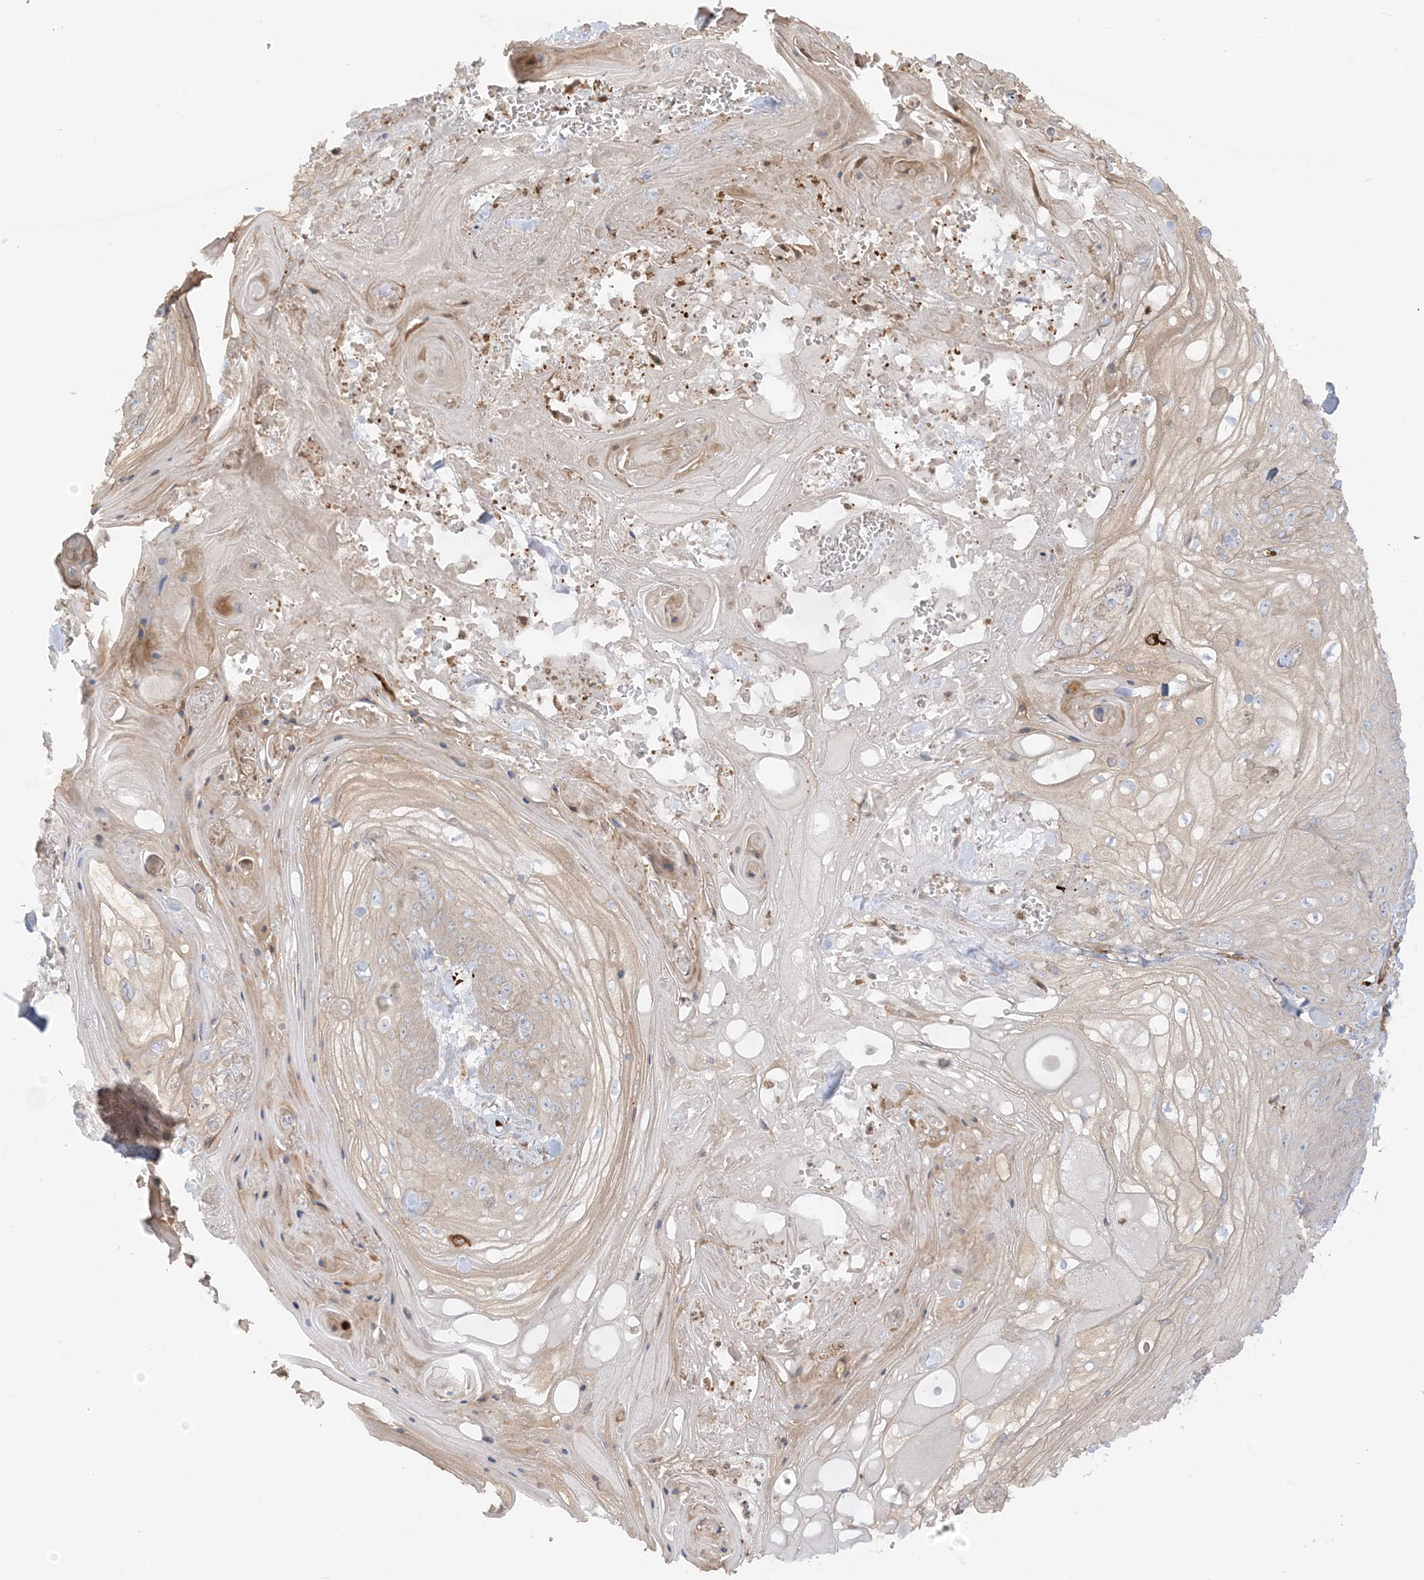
{"staining": {"intensity": "negative", "quantity": "none", "location": "none"}, "tissue": "skin cancer", "cell_type": "Tumor cells", "image_type": "cancer", "snomed": [{"axis": "morphology", "description": "Squamous cell carcinoma, NOS"}, {"axis": "topography", "description": "Skin"}], "caption": "The image demonstrates no staining of tumor cells in squamous cell carcinoma (skin).", "gene": "ICMT", "patient": {"sex": "male", "age": 74}}